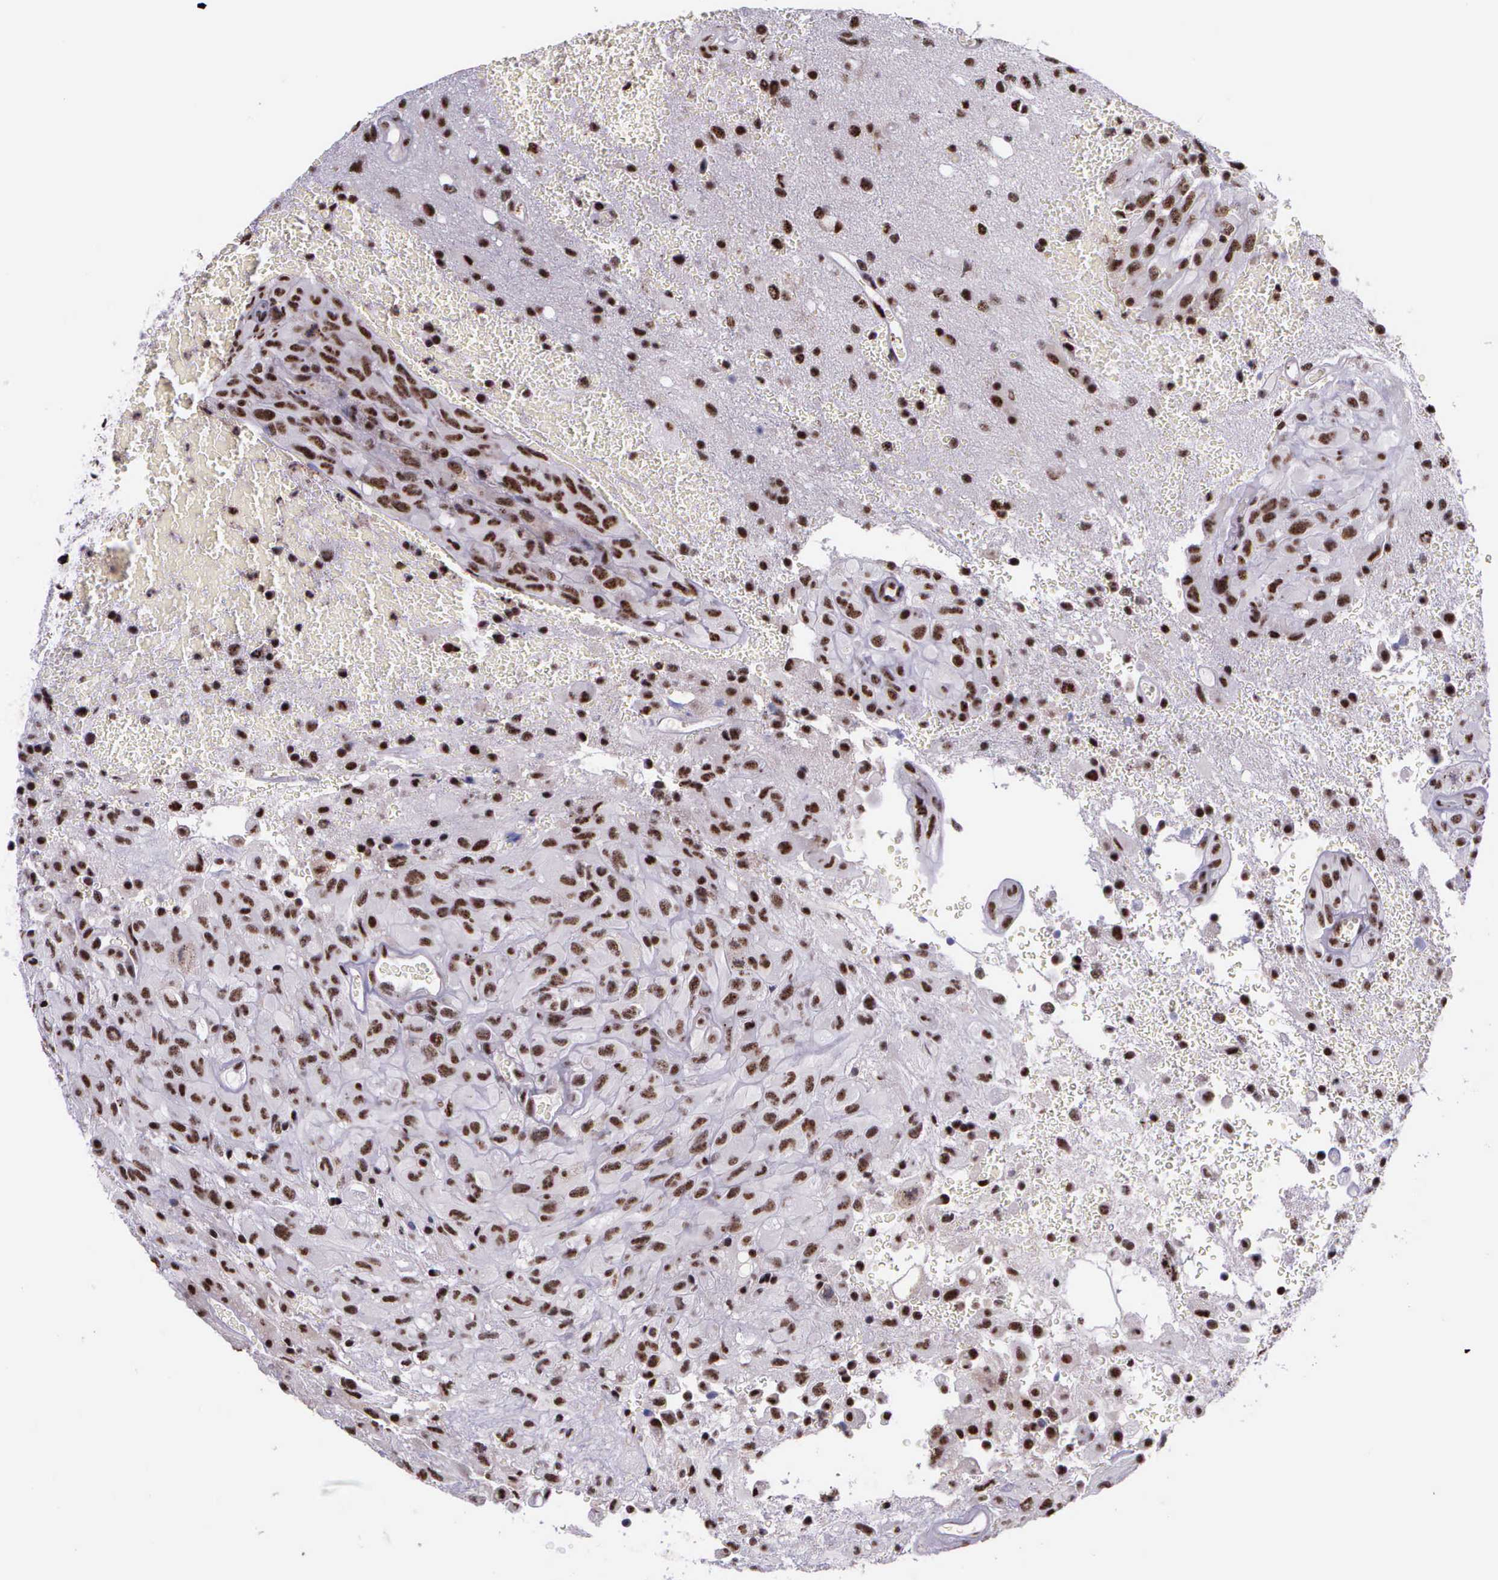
{"staining": {"intensity": "weak", "quantity": ">75%", "location": "nuclear"}, "tissue": "glioma", "cell_type": "Tumor cells", "image_type": "cancer", "snomed": [{"axis": "morphology", "description": "Glioma, malignant, High grade"}, {"axis": "topography", "description": "Brain"}], "caption": "Approximately >75% of tumor cells in glioma demonstrate weak nuclear protein staining as visualized by brown immunohistochemical staining.", "gene": "FAM47A", "patient": {"sex": "male", "age": 48}}